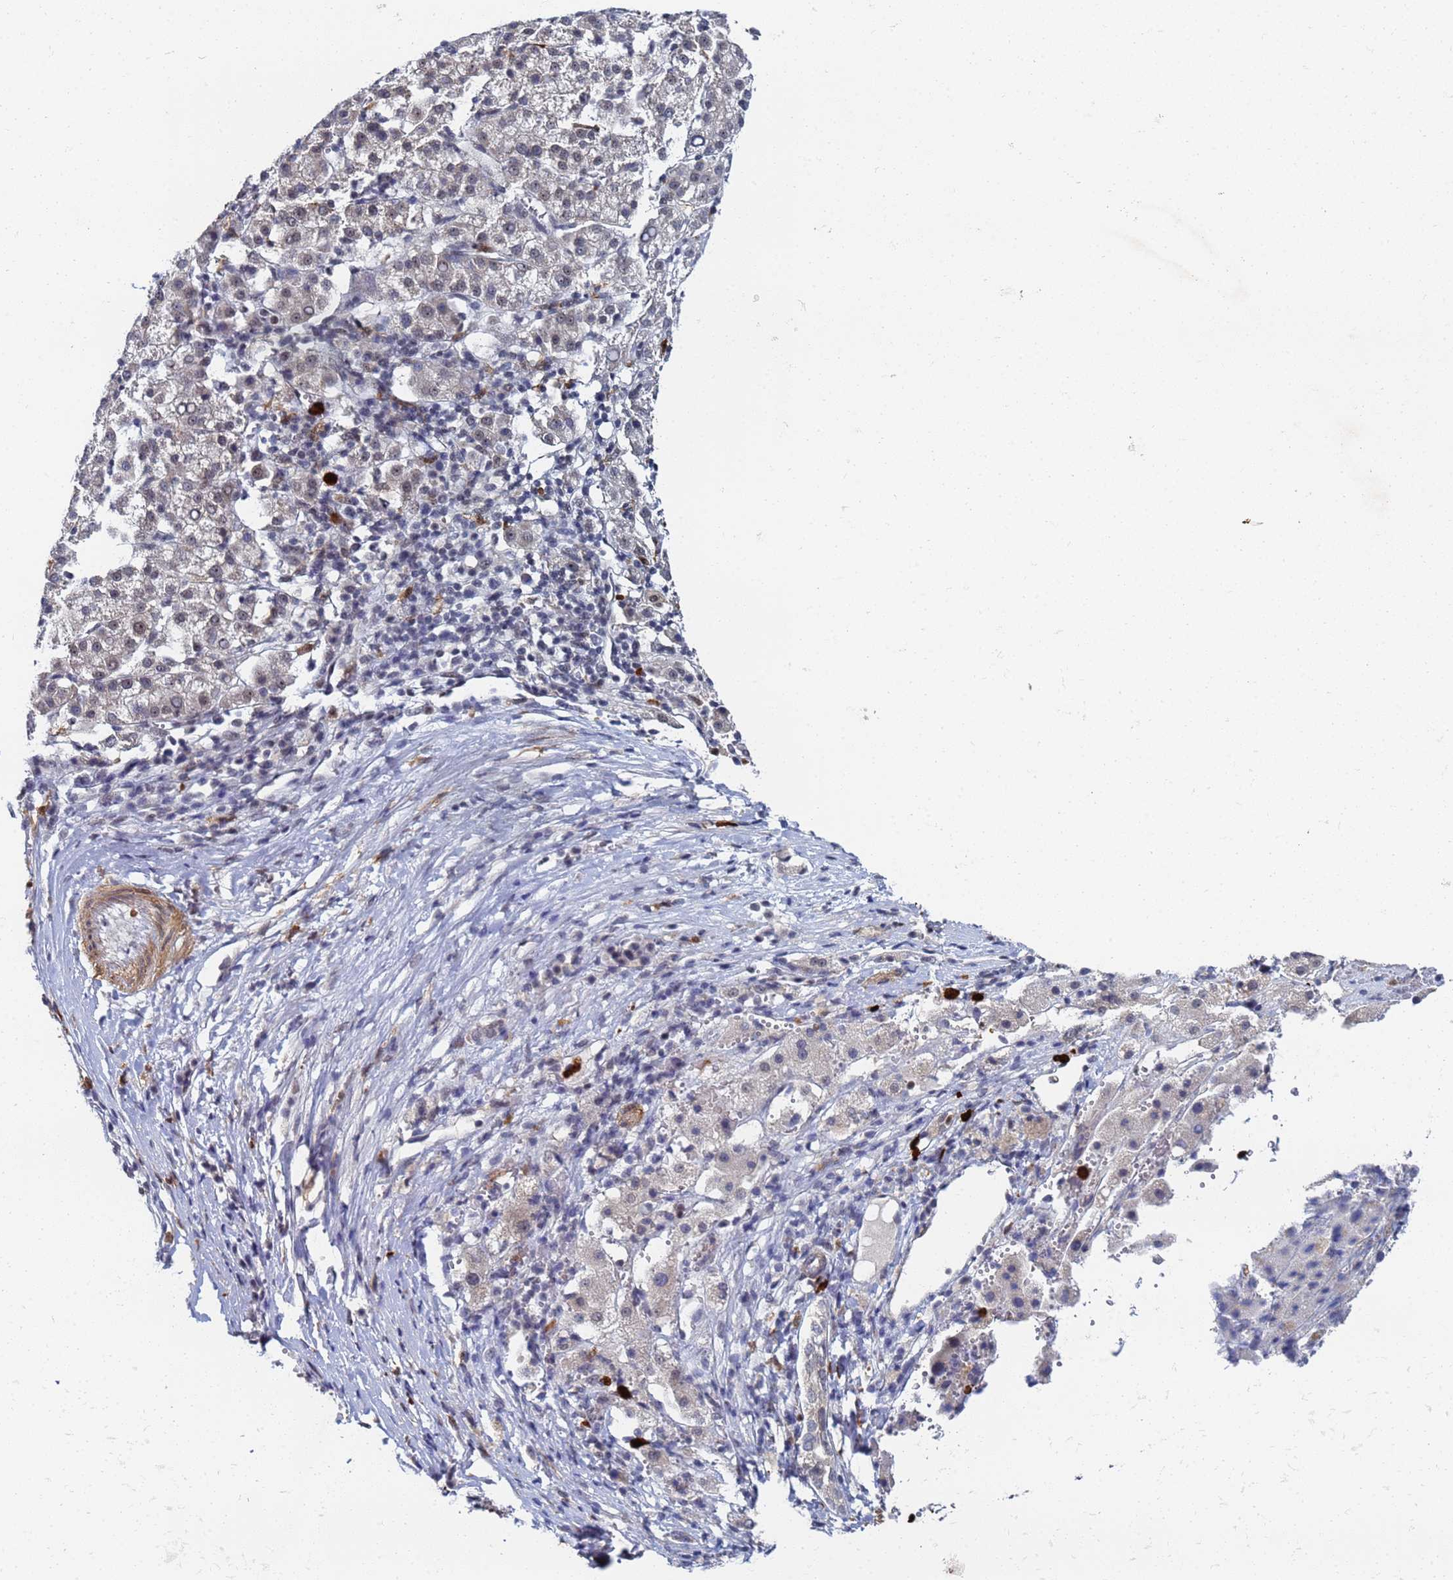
{"staining": {"intensity": "weak", "quantity": "<25%", "location": "nuclear"}, "tissue": "liver cancer", "cell_type": "Tumor cells", "image_type": "cancer", "snomed": [{"axis": "morphology", "description": "Carcinoma, Hepatocellular, NOS"}, {"axis": "topography", "description": "Liver"}], "caption": "A high-resolution histopathology image shows immunohistochemistry staining of hepatocellular carcinoma (liver), which exhibits no significant expression in tumor cells. (Brightfield microscopy of DAB (3,3'-diaminobenzidine) immunohistochemistry at high magnification).", "gene": "MTCL1", "patient": {"sex": "female", "age": 58}}